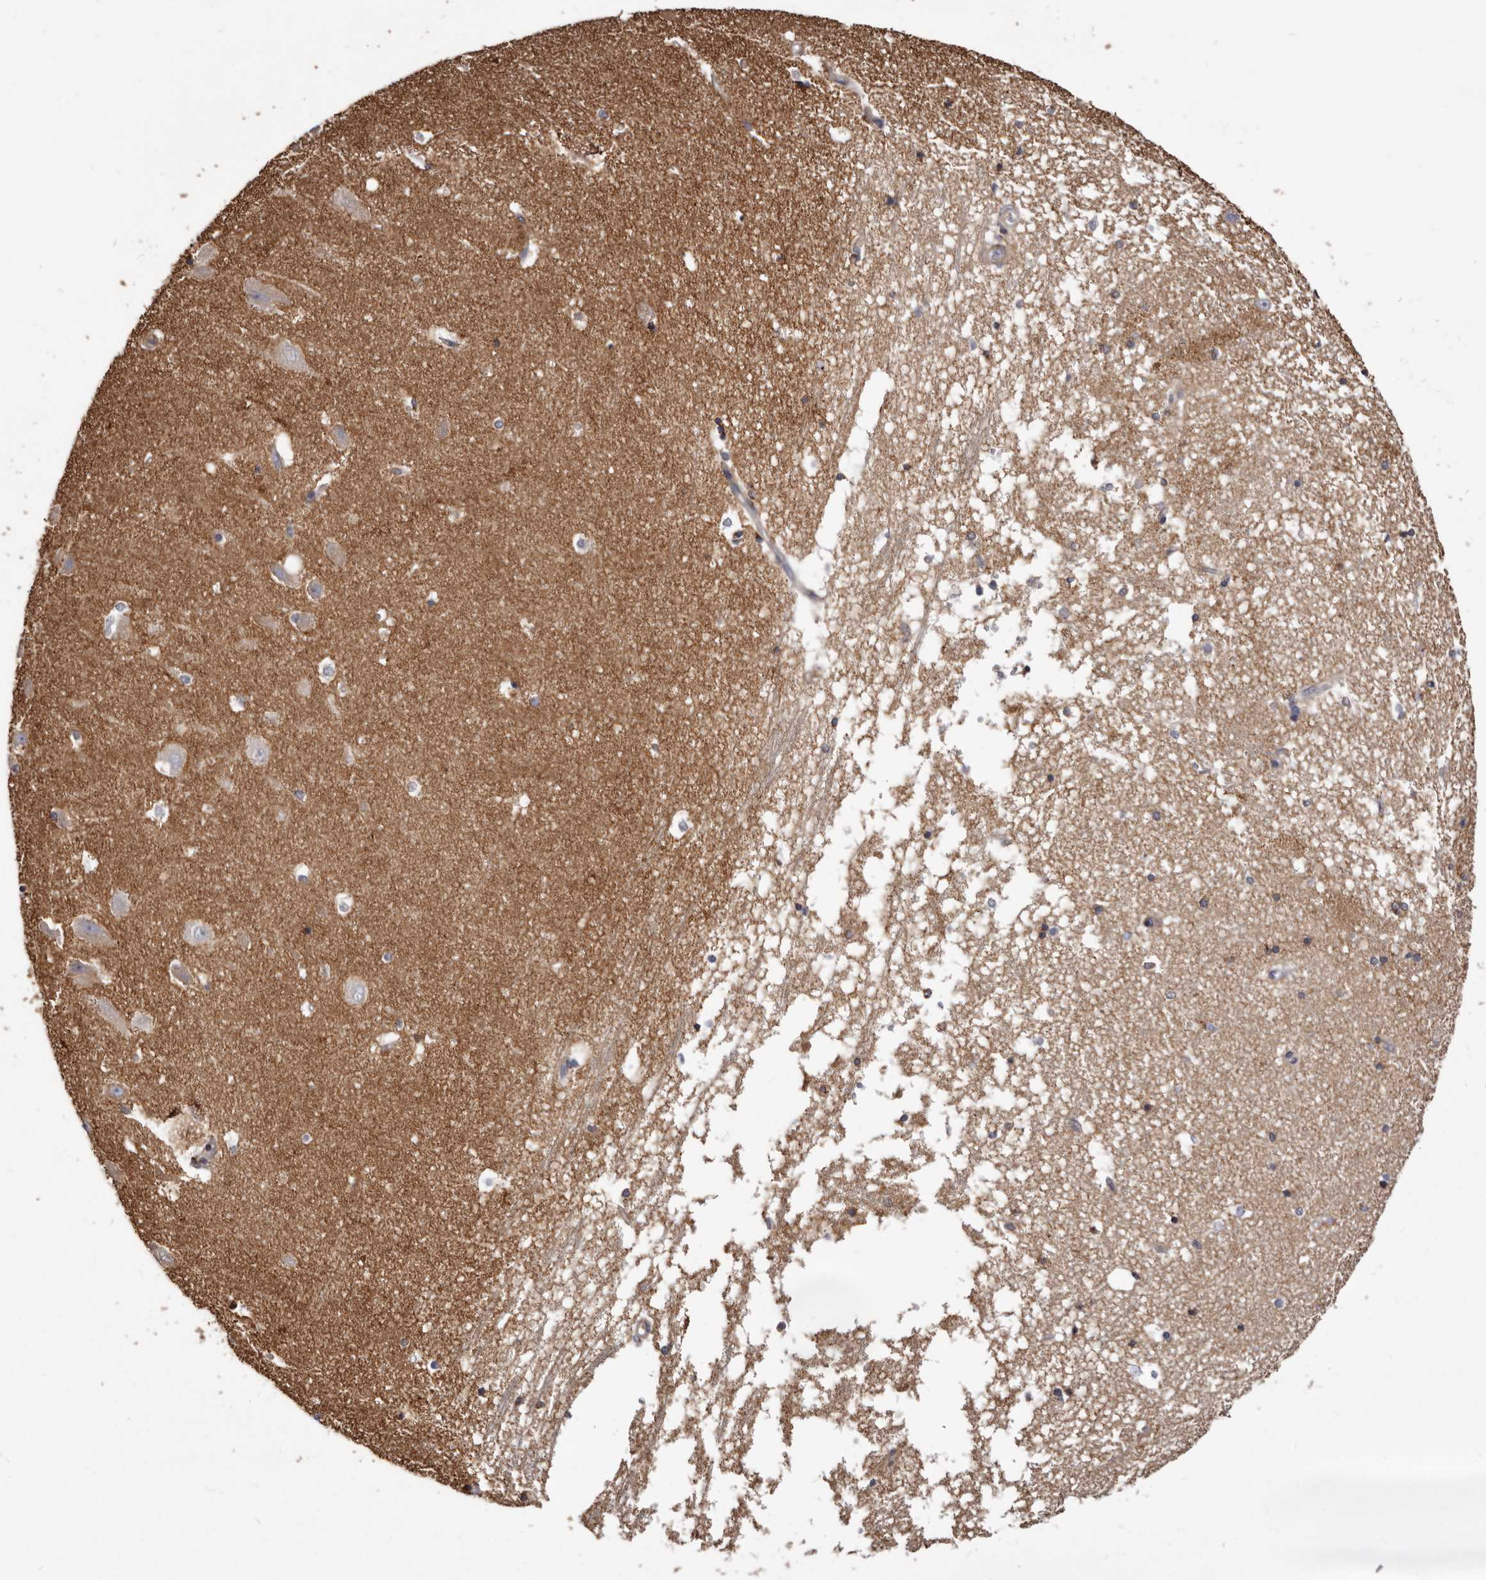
{"staining": {"intensity": "moderate", "quantity": "<25%", "location": "cytoplasmic/membranous"}, "tissue": "hippocampus", "cell_type": "Glial cells", "image_type": "normal", "snomed": [{"axis": "morphology", "description": "Normal tissue, NOS"}, {"axis": "topography", "description": "Hippocampus"}], "caption": "Immunohistochemistry staining of normal hippocampus, which displays low levels of moderate cytoplasmic/membranous expression in about <25% of glial cells indicating moderate cytoplasmic/membranous protein positivity. The staining was performed using DAB (3,3'-diaminobenzidine) (brown) for protein detection and nuclei were counterstained in hematoxylin (blue).", "gene": "TPD52", "patient": {"sex": "male", "age": 45}}